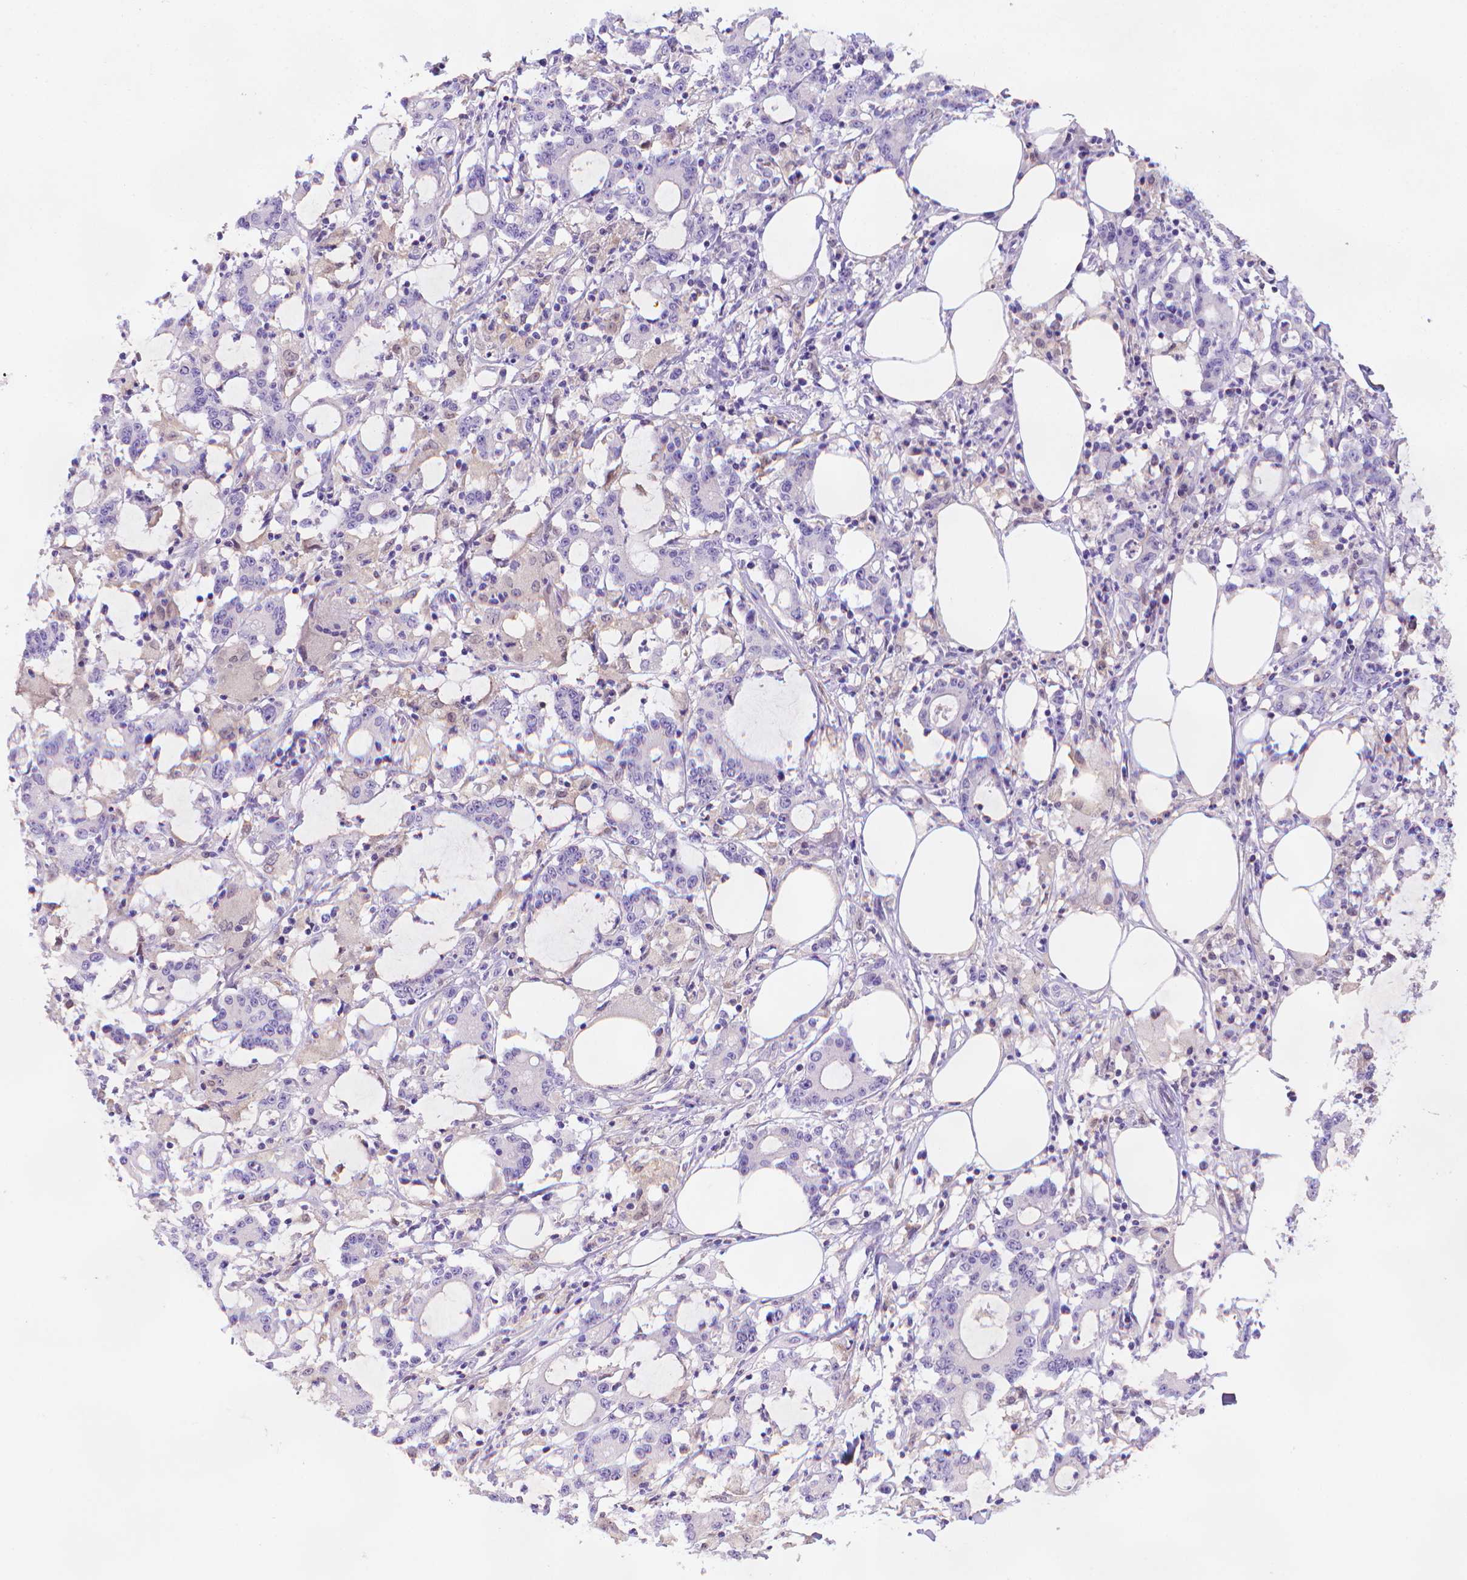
{"staining": {"intensity": "negative", "quantity": "none", "location": "none"}, "tissue": "stomach cancer", "cell_type": "Tumor cells", "image_type": "cancer", "snomed": [{"axis": "morphology", "description": "Adenocarcinoma, NOS"}, {"axis": "topography", "description": "Stomach, upper"}], "caption": "The micrograph exhibits no staining of tumor cells in adenocarcinoma (stomach). (Brightfield microscopy of DAB immunohistochemistry (IHC) at high magnification).", "gene": "FGD2", "patient": {"sex": "male", "age": 68}}